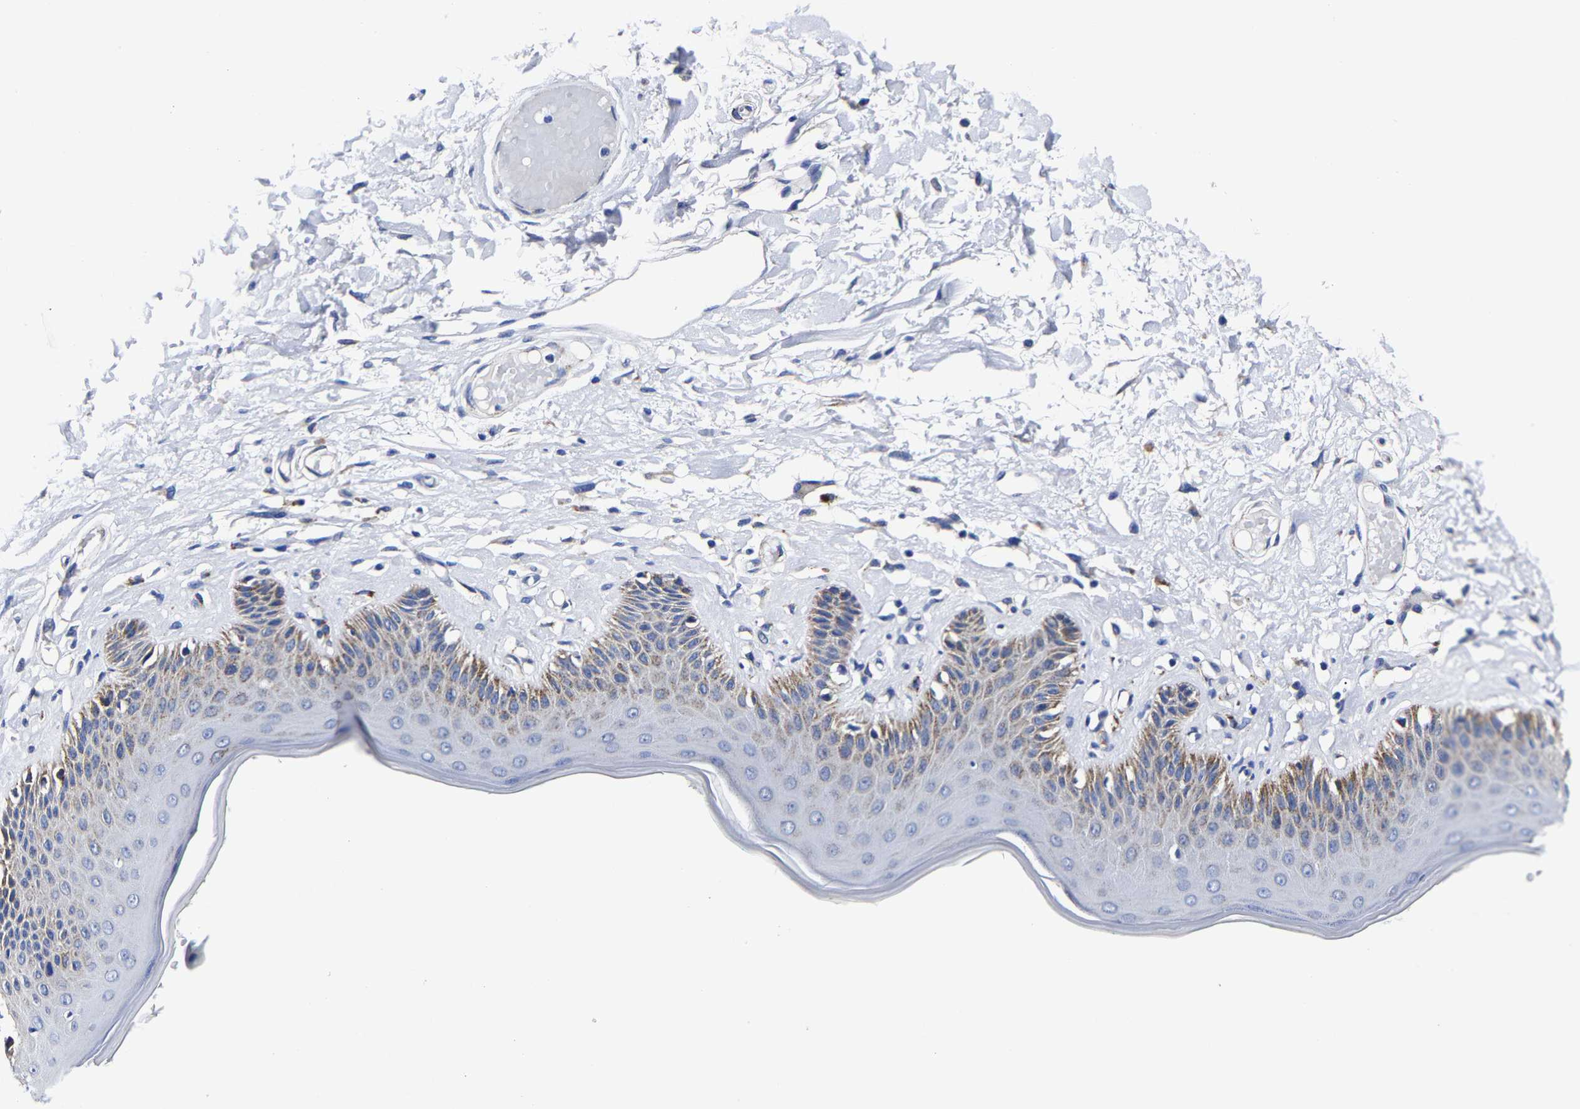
{"staining": {"intensity": "moderate", "quantity": "25%-75%", "location": "cytoplasmic/membranous"}, "tissue": "skin", "cell_type": "Epidermal cells", "image_type": "normal", "snomed": [{"axis": "morphology", "description": "Normal tissue, NOS"}, {"axis": "topography", "description": "Vulva"}], "caption": "Brown immunohistochemical staining in normal human skin shows moderate cytoplasmic/membranous expression in approximately 25%-75% of epidermal cells.", "gene": "AASS", "patient": {"sex": "female", "age": 73}}